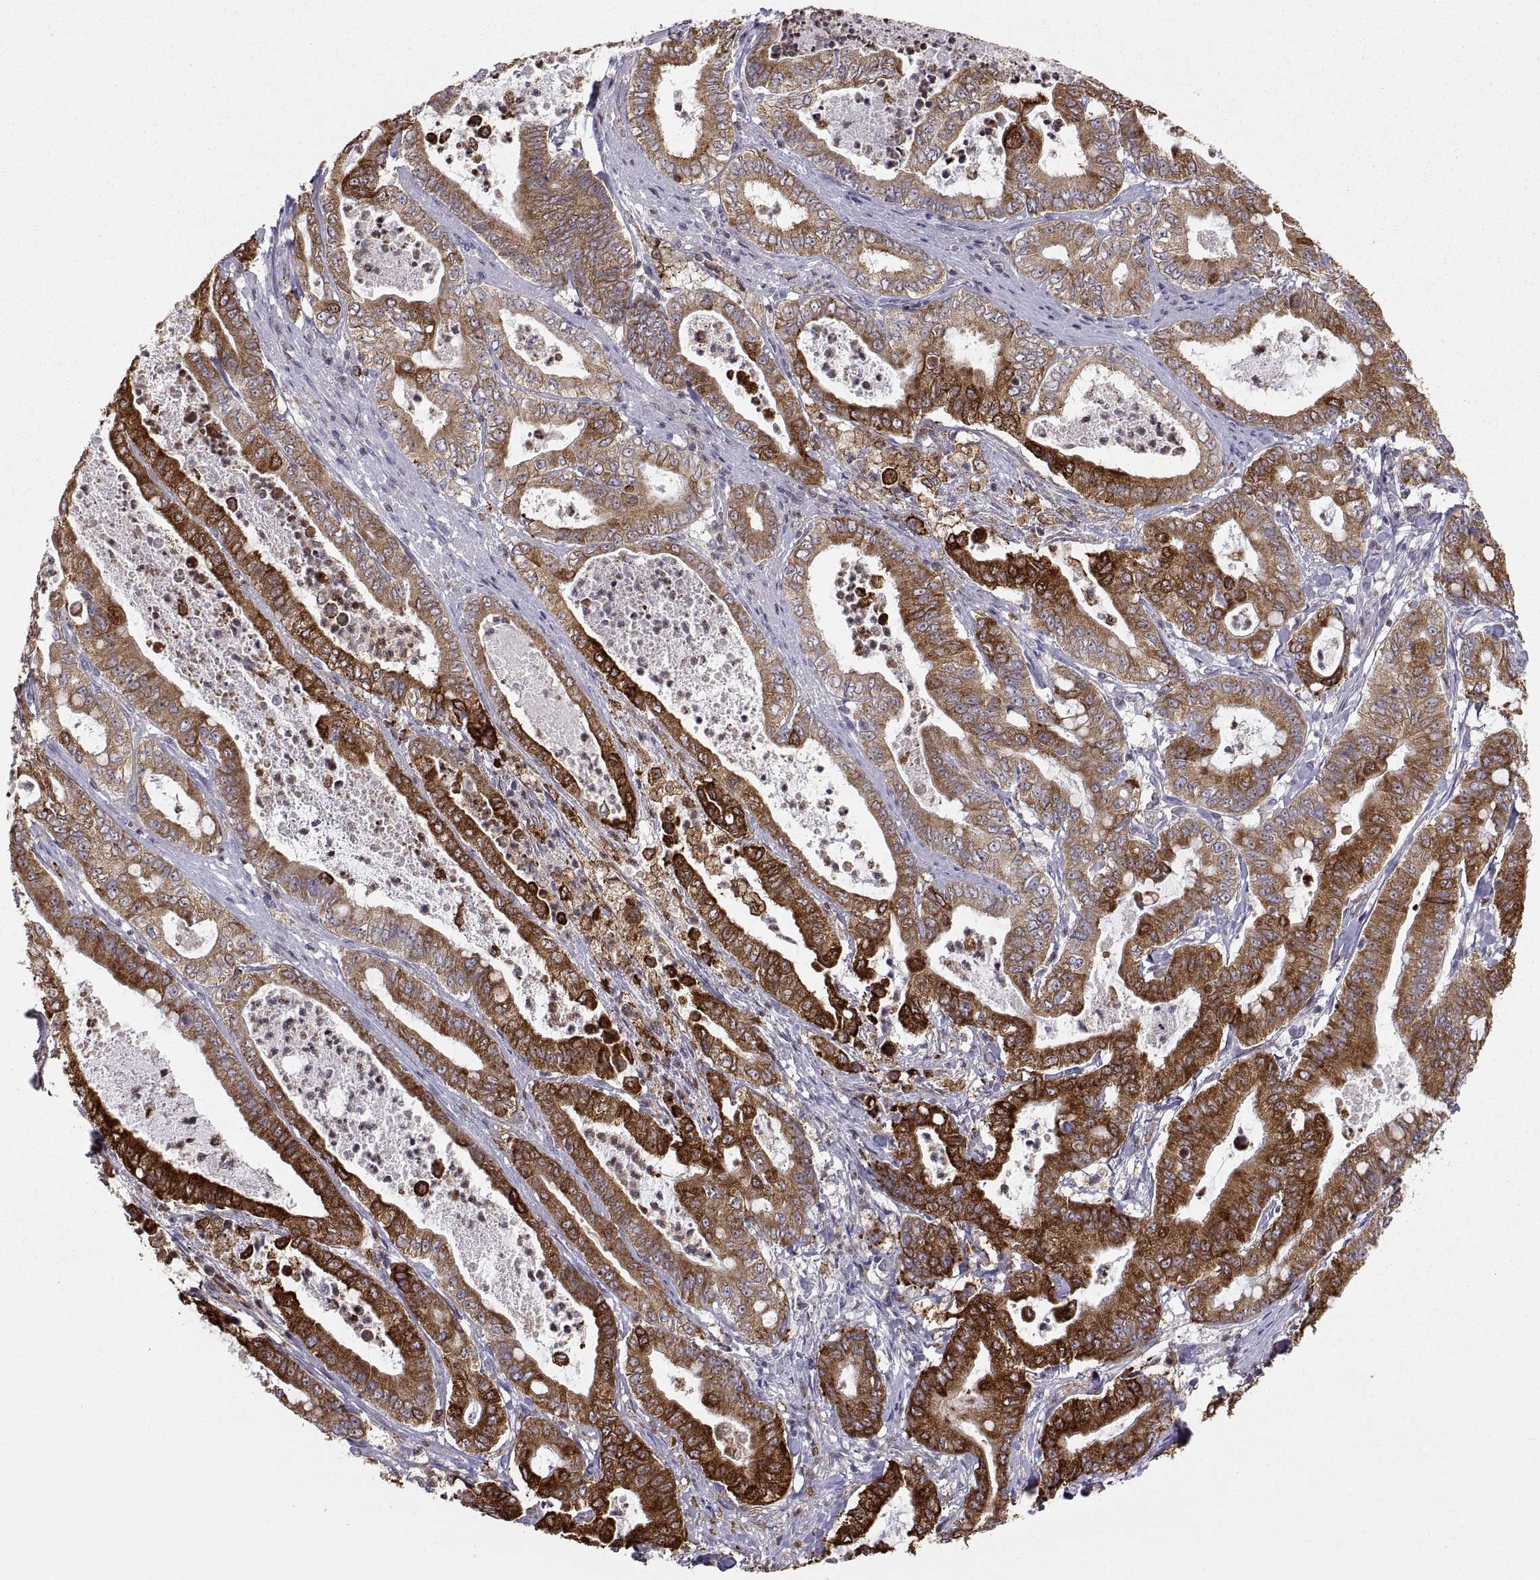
{"staining": {"intensity": "strong", "quantity": ">75%", "location": "cytoplasmic/membranous"}, "tissue": "pancreatic cancer", "cell_type": "Tumor cells", "image_type": "cancer", "snomed": [{"axis": "morphology", "description": "Adenocarcinoma, NOS"}, {"axis": "topography", "description": "Pancreas"}], "caption": "Brown immunohistochemical staining in human adenocarcinoma (pancreatic) demonstrates strong cytoplasmic/membranous staining in approximately >75% of tumor cells. The staining was performed using DAB to visualize the protein expression in brown, while the nuclei were stained in blue with hematoxylin (Magnification: 20x).", "gene": "ERO1A", "patient": {"sex": "male", "age": 71}}